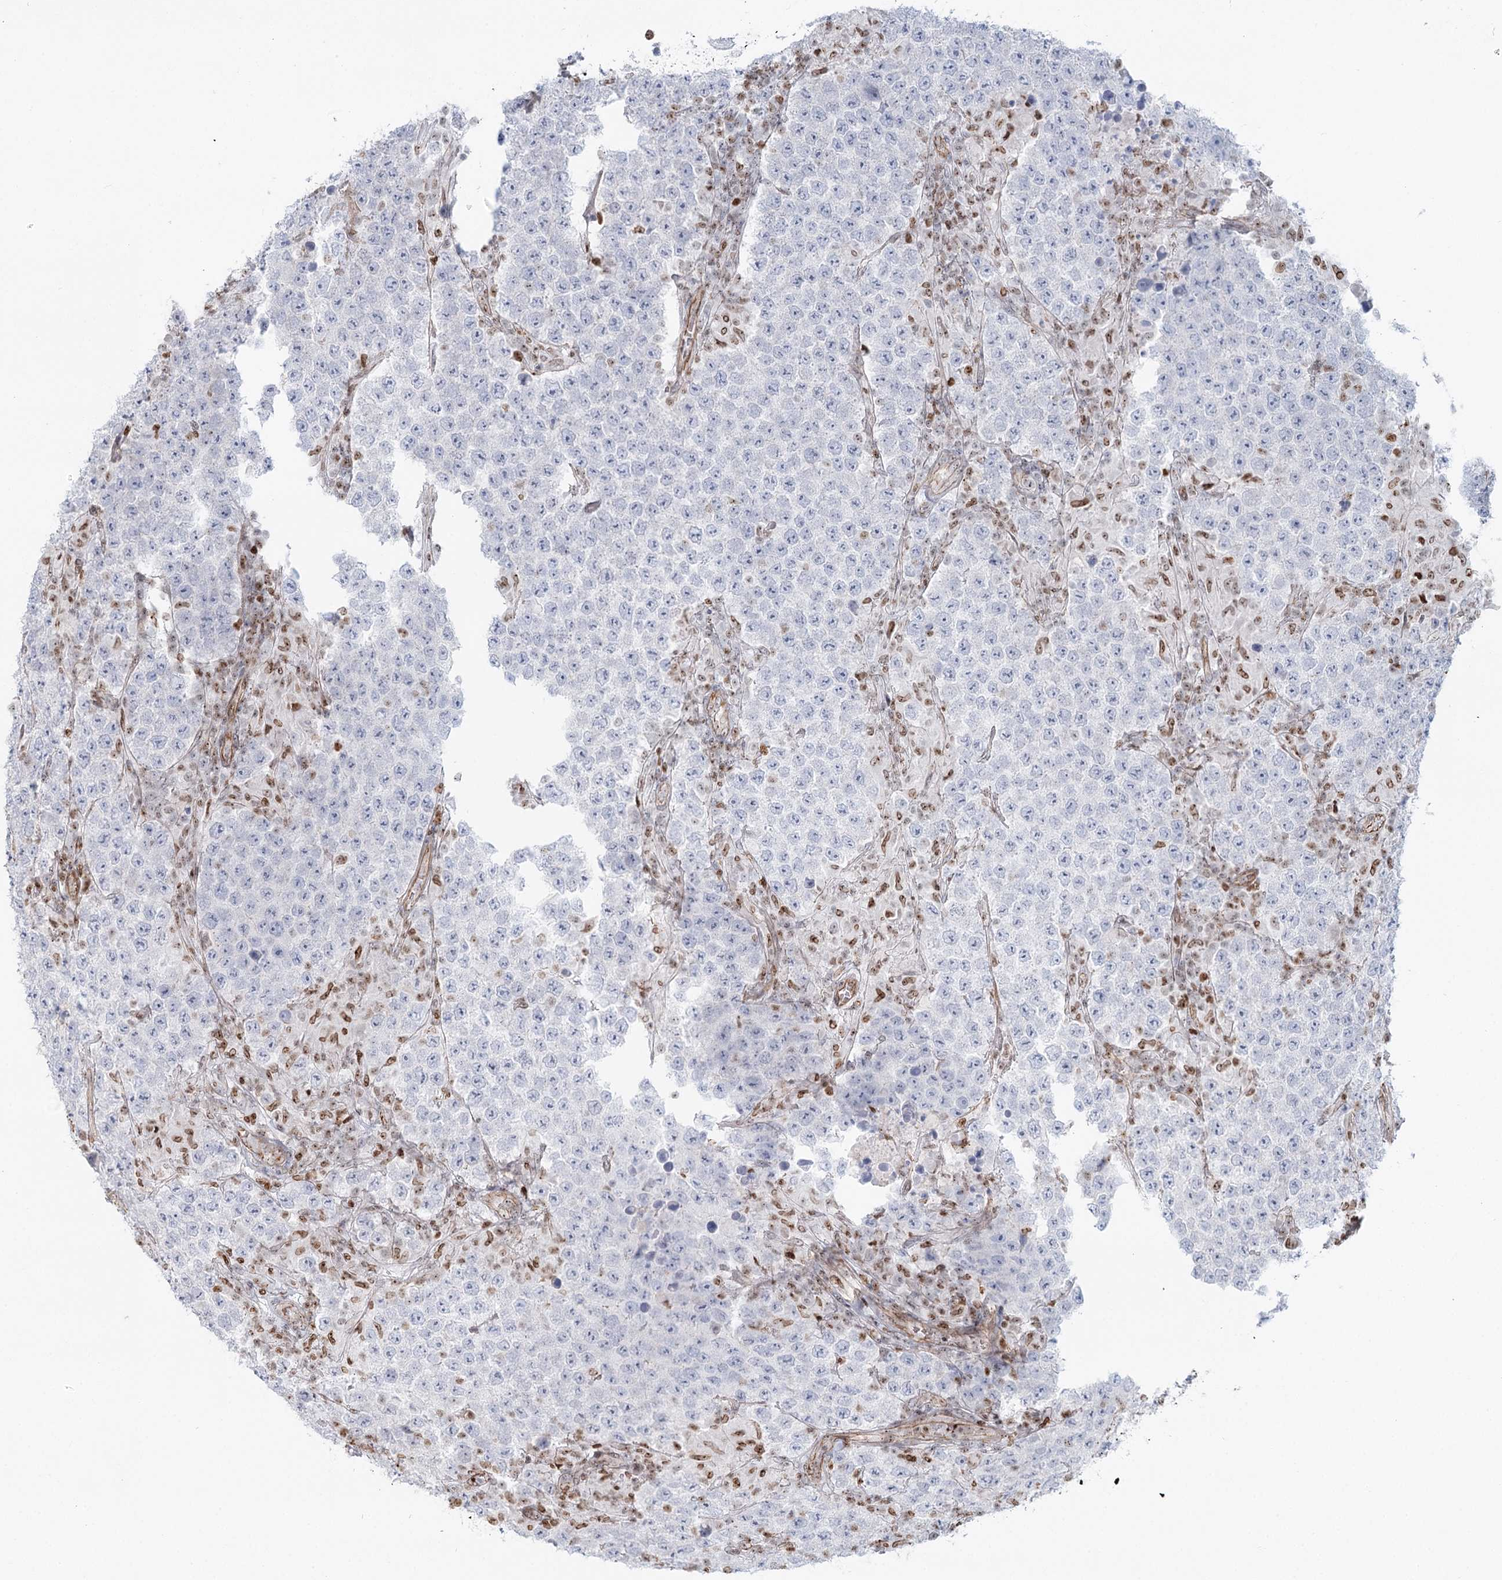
{"staining": {"intensity": "negative", "quantity": "none", "location": "none"}, "tissue": "testis cancer", "cell_type": "Tumor cells", "image_type": "cancer", "snomed": [{"axis": "morphology", "description": "Normal tissue, NOS"}, {"axis": "morphology", "description": "Urothelial carcinoma, High grade"}, {"axis": "morphology", "description": "Seminoma, NOS"}, {"axis": "morphology", "description": "Carcinoma, Embryonal, NOS"}, {"axis": "topography", "description": "Urinary bladder"}, {"axis": "topography", "description": "Testis"}], "caption": "Immunohistochemical staining of testis cancer (high-grade urothelial carcinoma) reveals no significant positivity in tumor cells.", "gene": "ZFYVE28", "patient": {"sex": "male", "age": 41}}